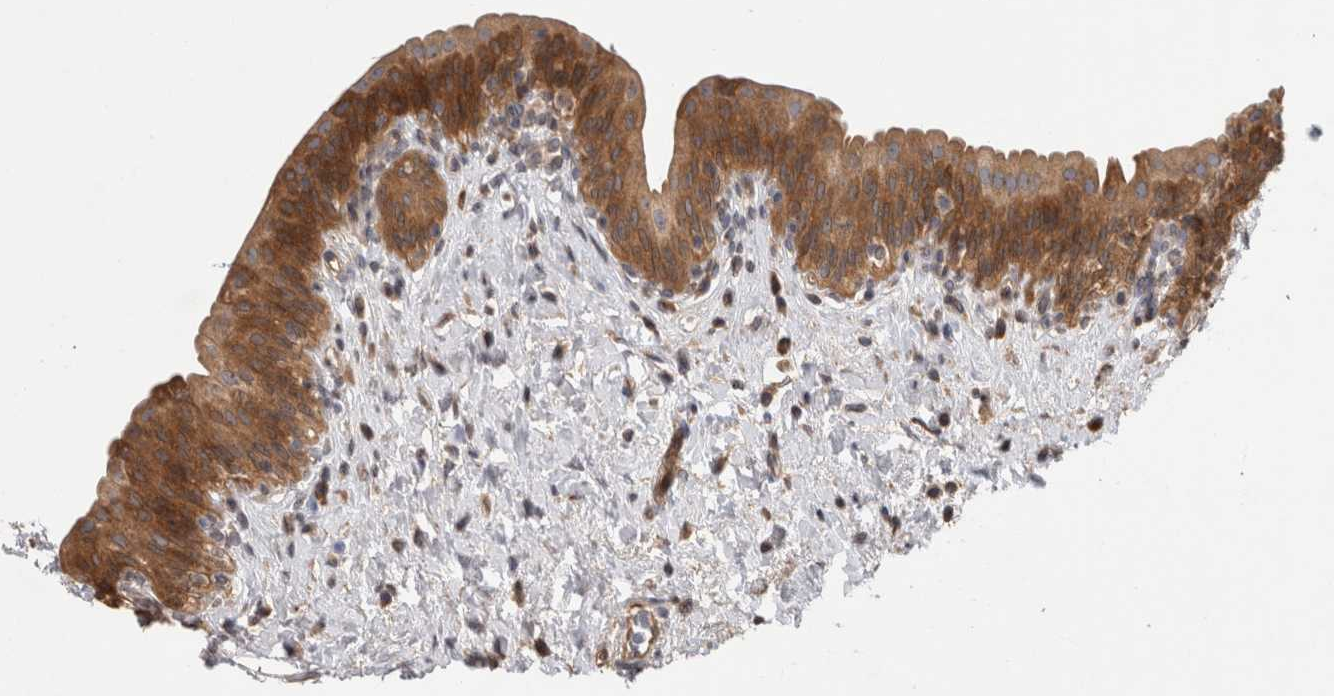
{"staining": {"intensity": "moderate", "quantity": ">75%", "location": "cytoplasmic/membranous"}, "tissue": "urinary bladder", "cell_type": "Urothelial cells", "image_type": "normal", "snomed": [{"axis": "morphology", "description": "Normal tissue, NOS"}, {"axis": "topography", "description": "Urinary bladder"}], "caption": "An image of human urinary bladder stained for a protein exhibits moderate cytoplasmic/membranous brown staining in urothelial cells.", "gene": "PARP6", "patient": {"sex": "male", "age": 83}}